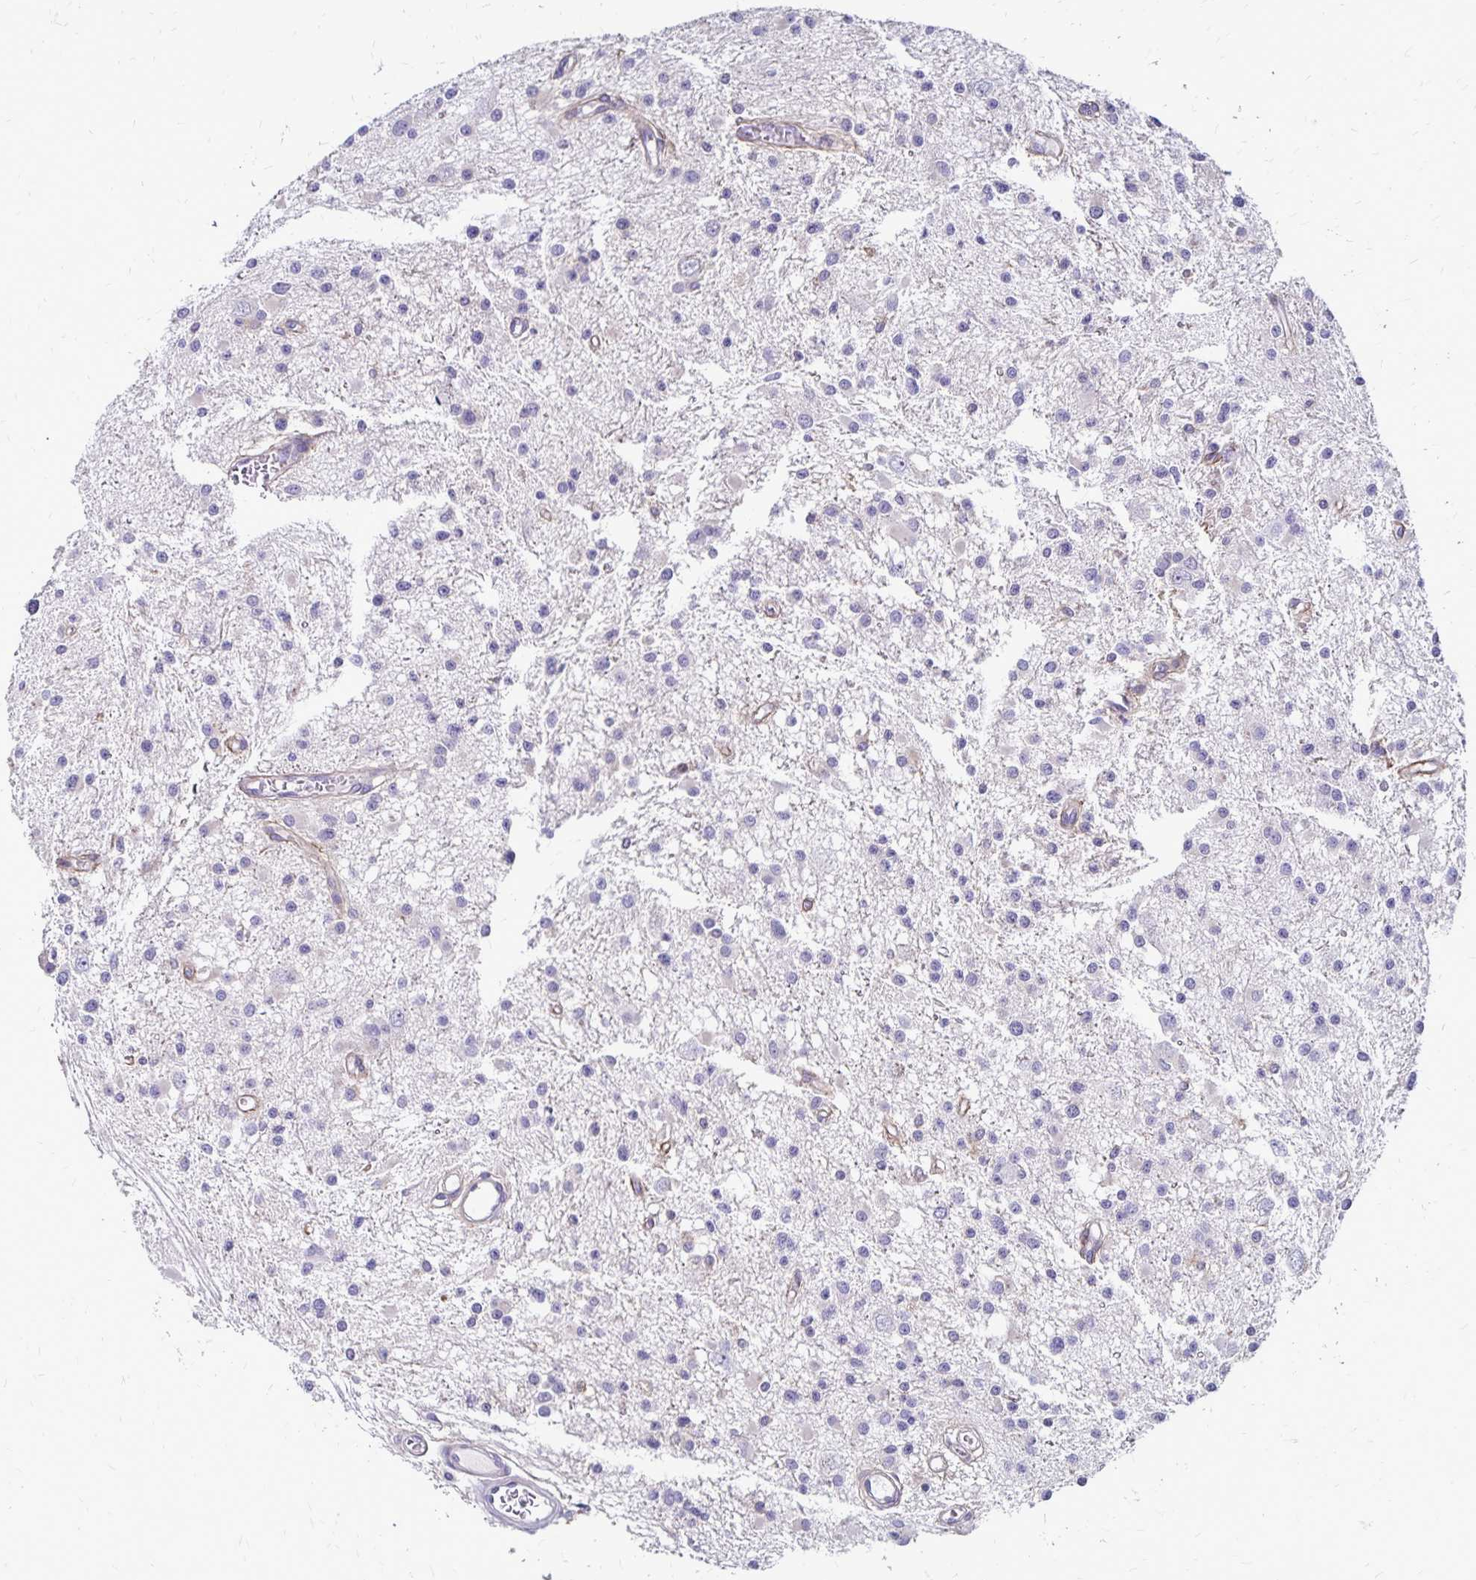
{"staining": {"intensity": "negative", "quantity": "none", "location": "none"}, "tissue": "glioma", "cell_type": "Tumor cells", "image_type": "cancer", "snomed": [{"axis": "morphology", "description": "Glioma, malignant, High grade"}, {"axis": "topography", "description": "Brain"}], "caption": "High-grade glioma (malignant) was stained to show a protein in brown. There is no significant staining in tumor cells.", "gene": "TNS3", "patient": {"sex": "male", "age": 54}}